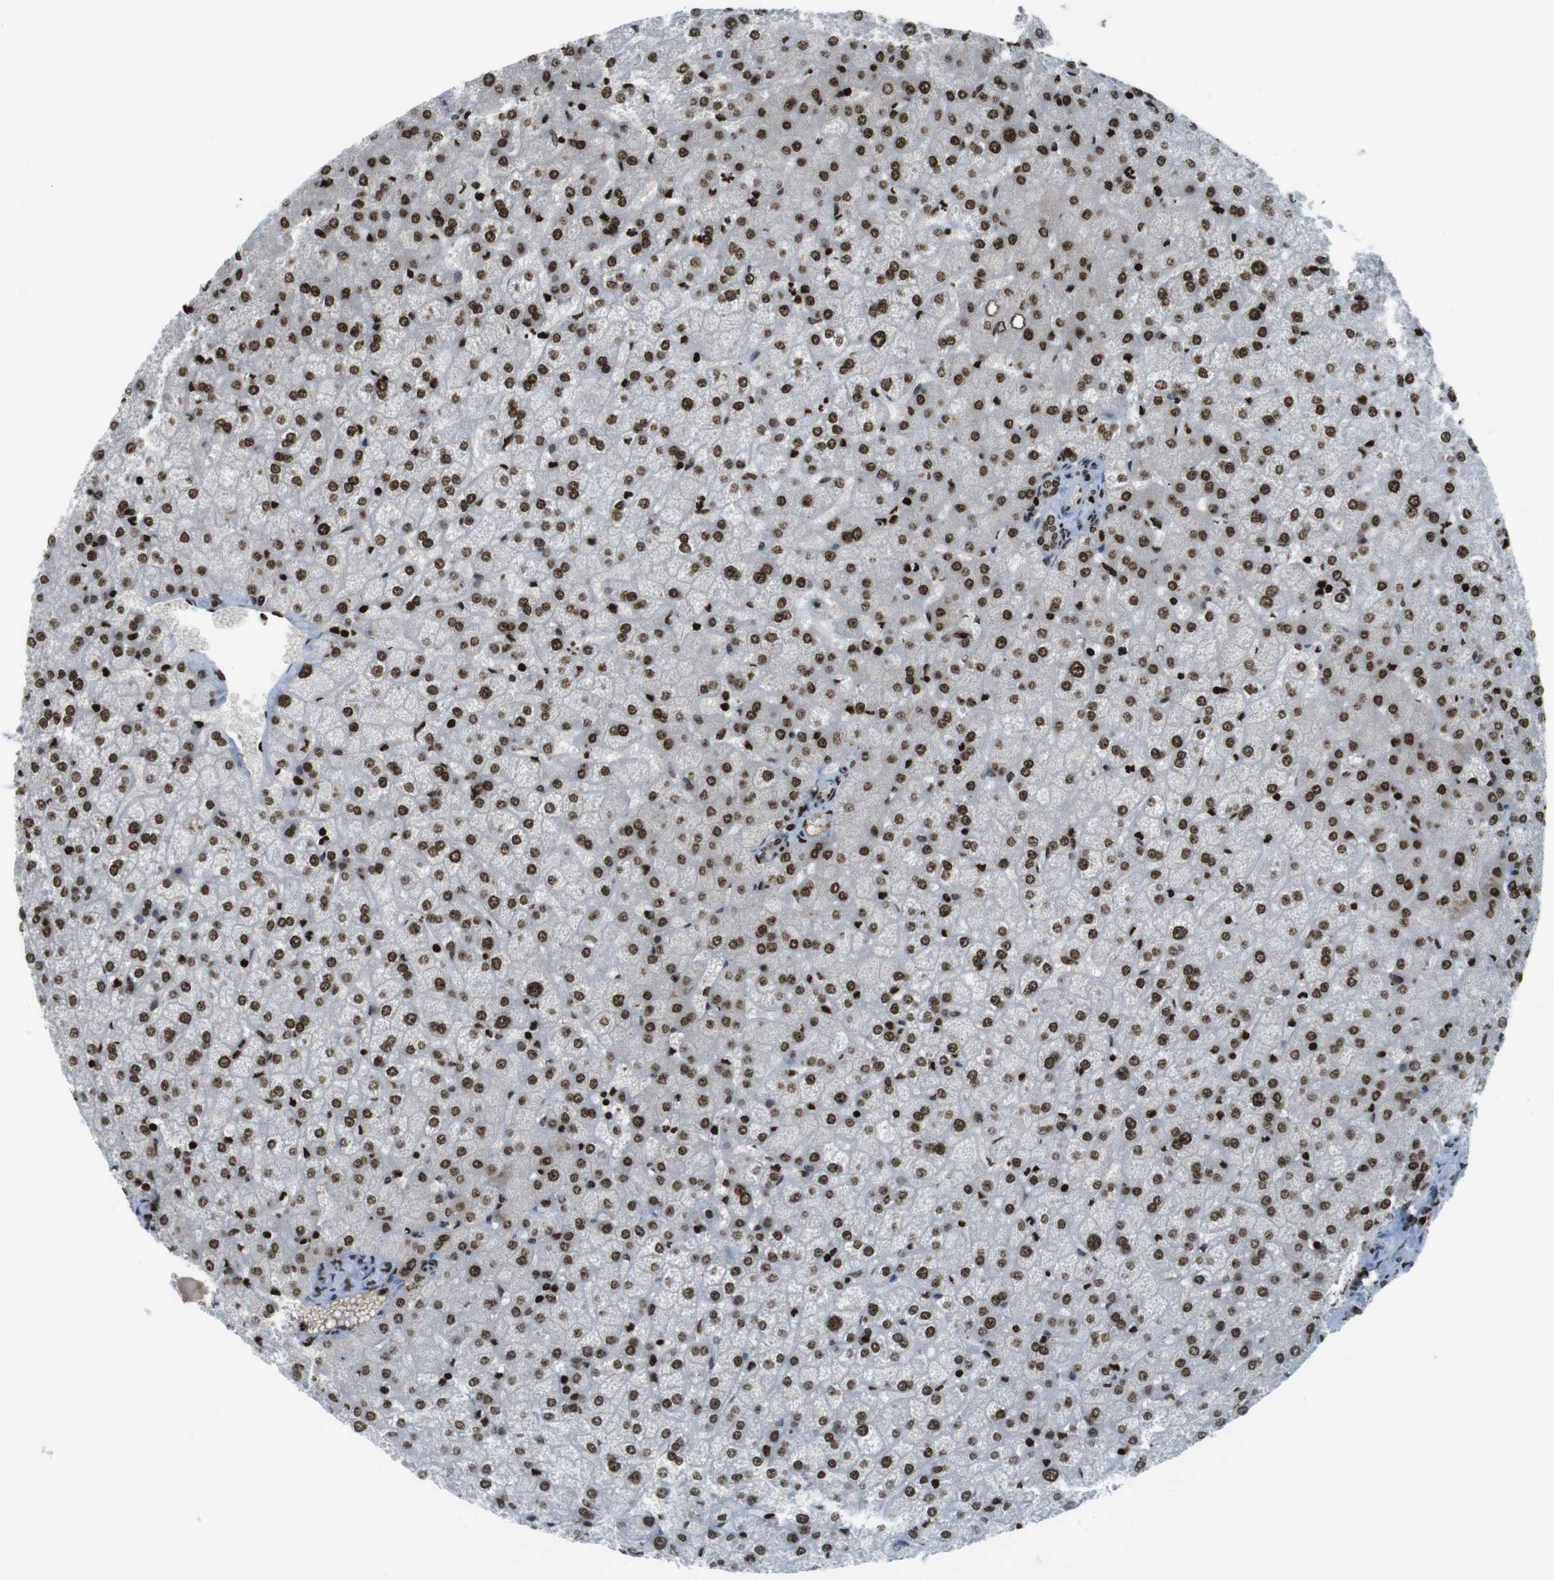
{"staining": {"intensity": "strong", "quantity": ">75%", "location": "nuclear"}, "tissue": "liver", "cell_type": "Cholangiocytes", "image_type": "normal", "snomed": [{"axis": "morphology", "description": "Normal tissue, NOS"}, {"axis": "topography", "description": "Liver"}], "caption": "Protein staining of normal liver reveals strong nuclear staining in about >75% of cholangiocytes.", "gene": "H2AC8", "patient": {"sex": "female", "age": 32}}